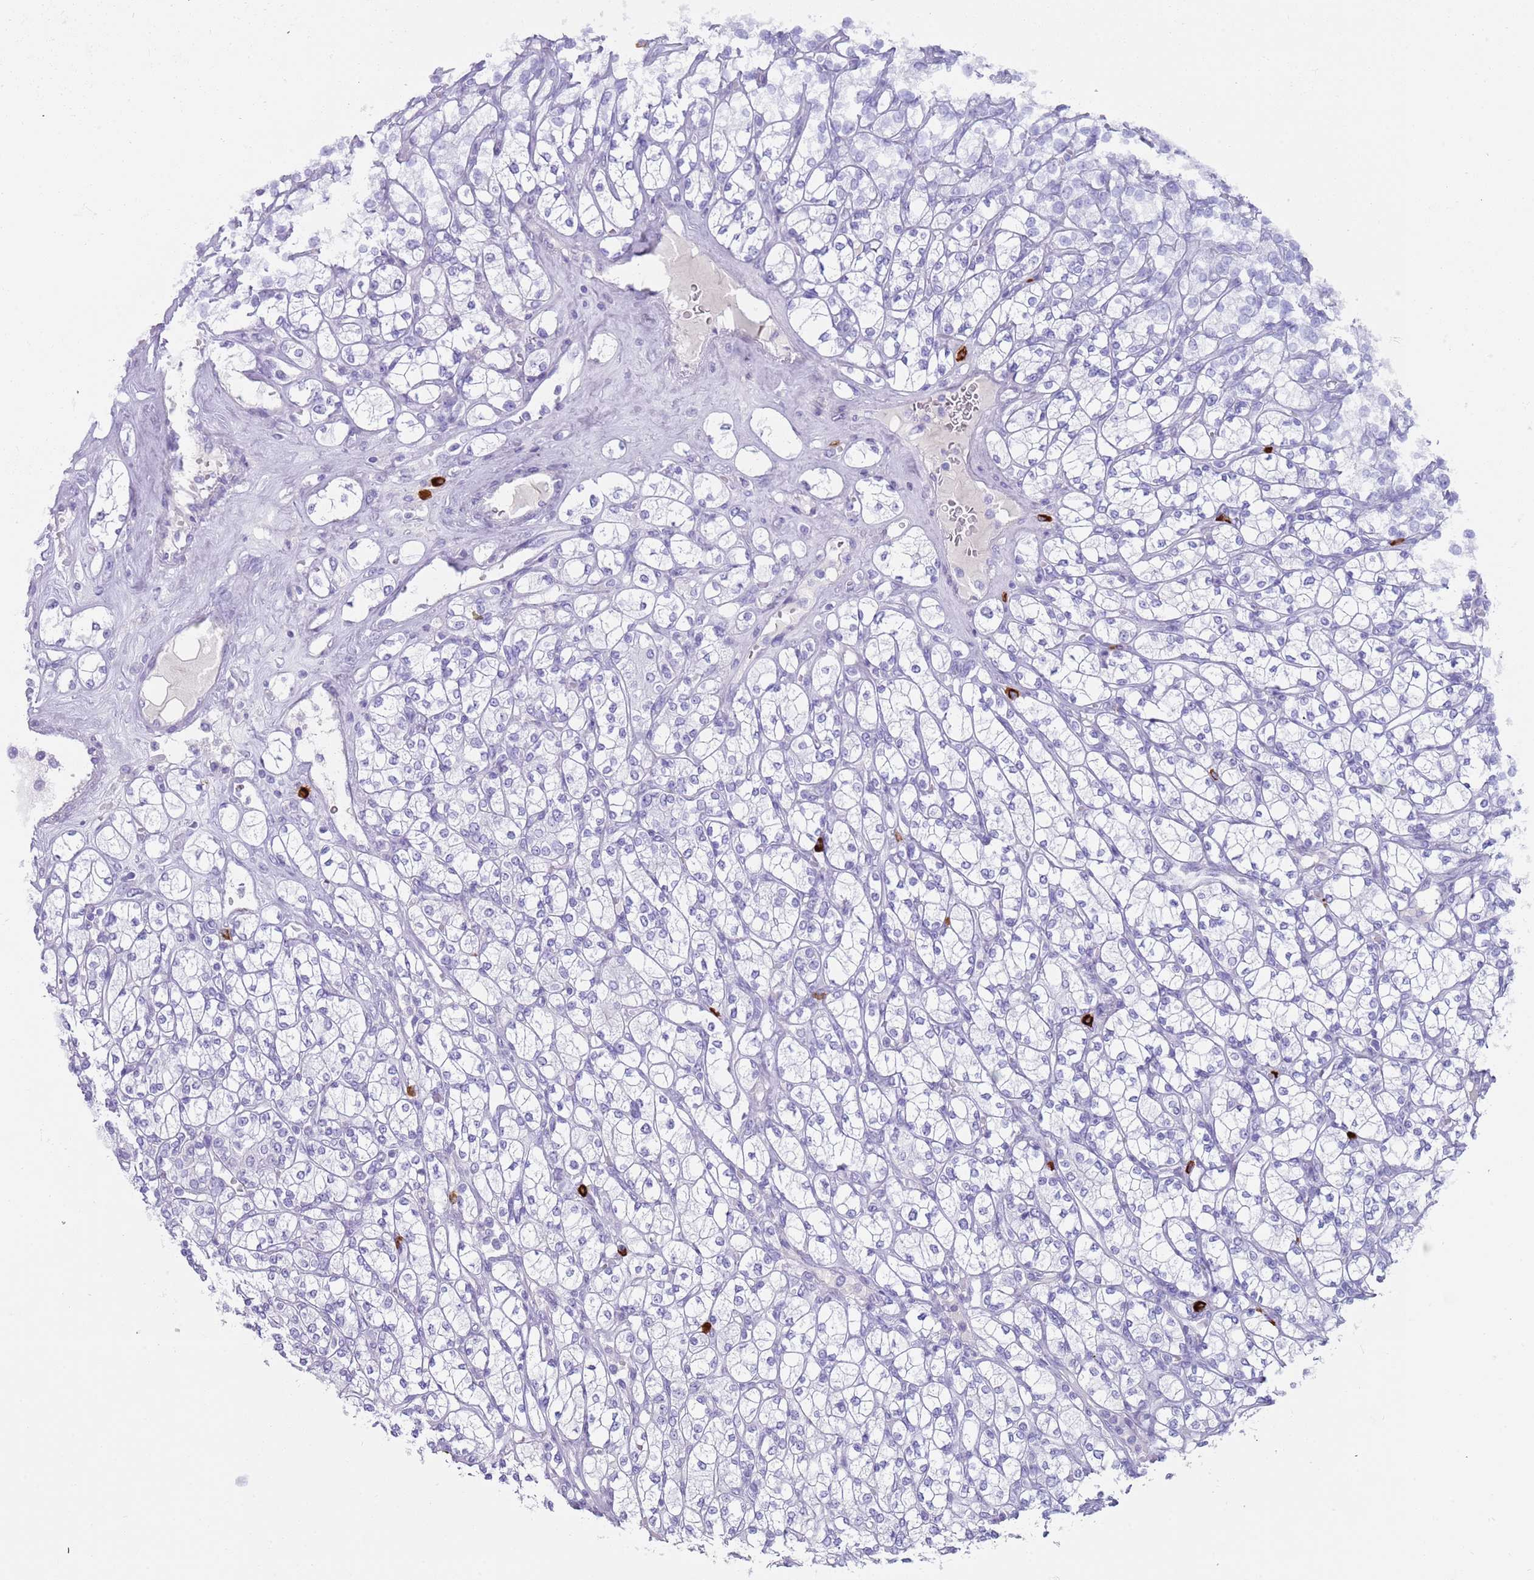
{"staining": {"intensity": "negative", "quantity": "none", "location": "none"}, "tissue": "renal cancer", "cell_type": "Tumor cells", "image_type": "cancer", "snomed": [{"axis": "morphology", "description": "Adenocarcinoma, NOS"}, {"axis": "topography", "description": "Kidney"}], "caption": "High magnification brightfield microscopy of renal cancer (adenocarcinoma) stained with DAB (brown) and counterstained with hematoxylin (blue): tumor cells show no significant expression.", "gene": "MYADML2", "patient": {"sex": "male", "age": 77}}